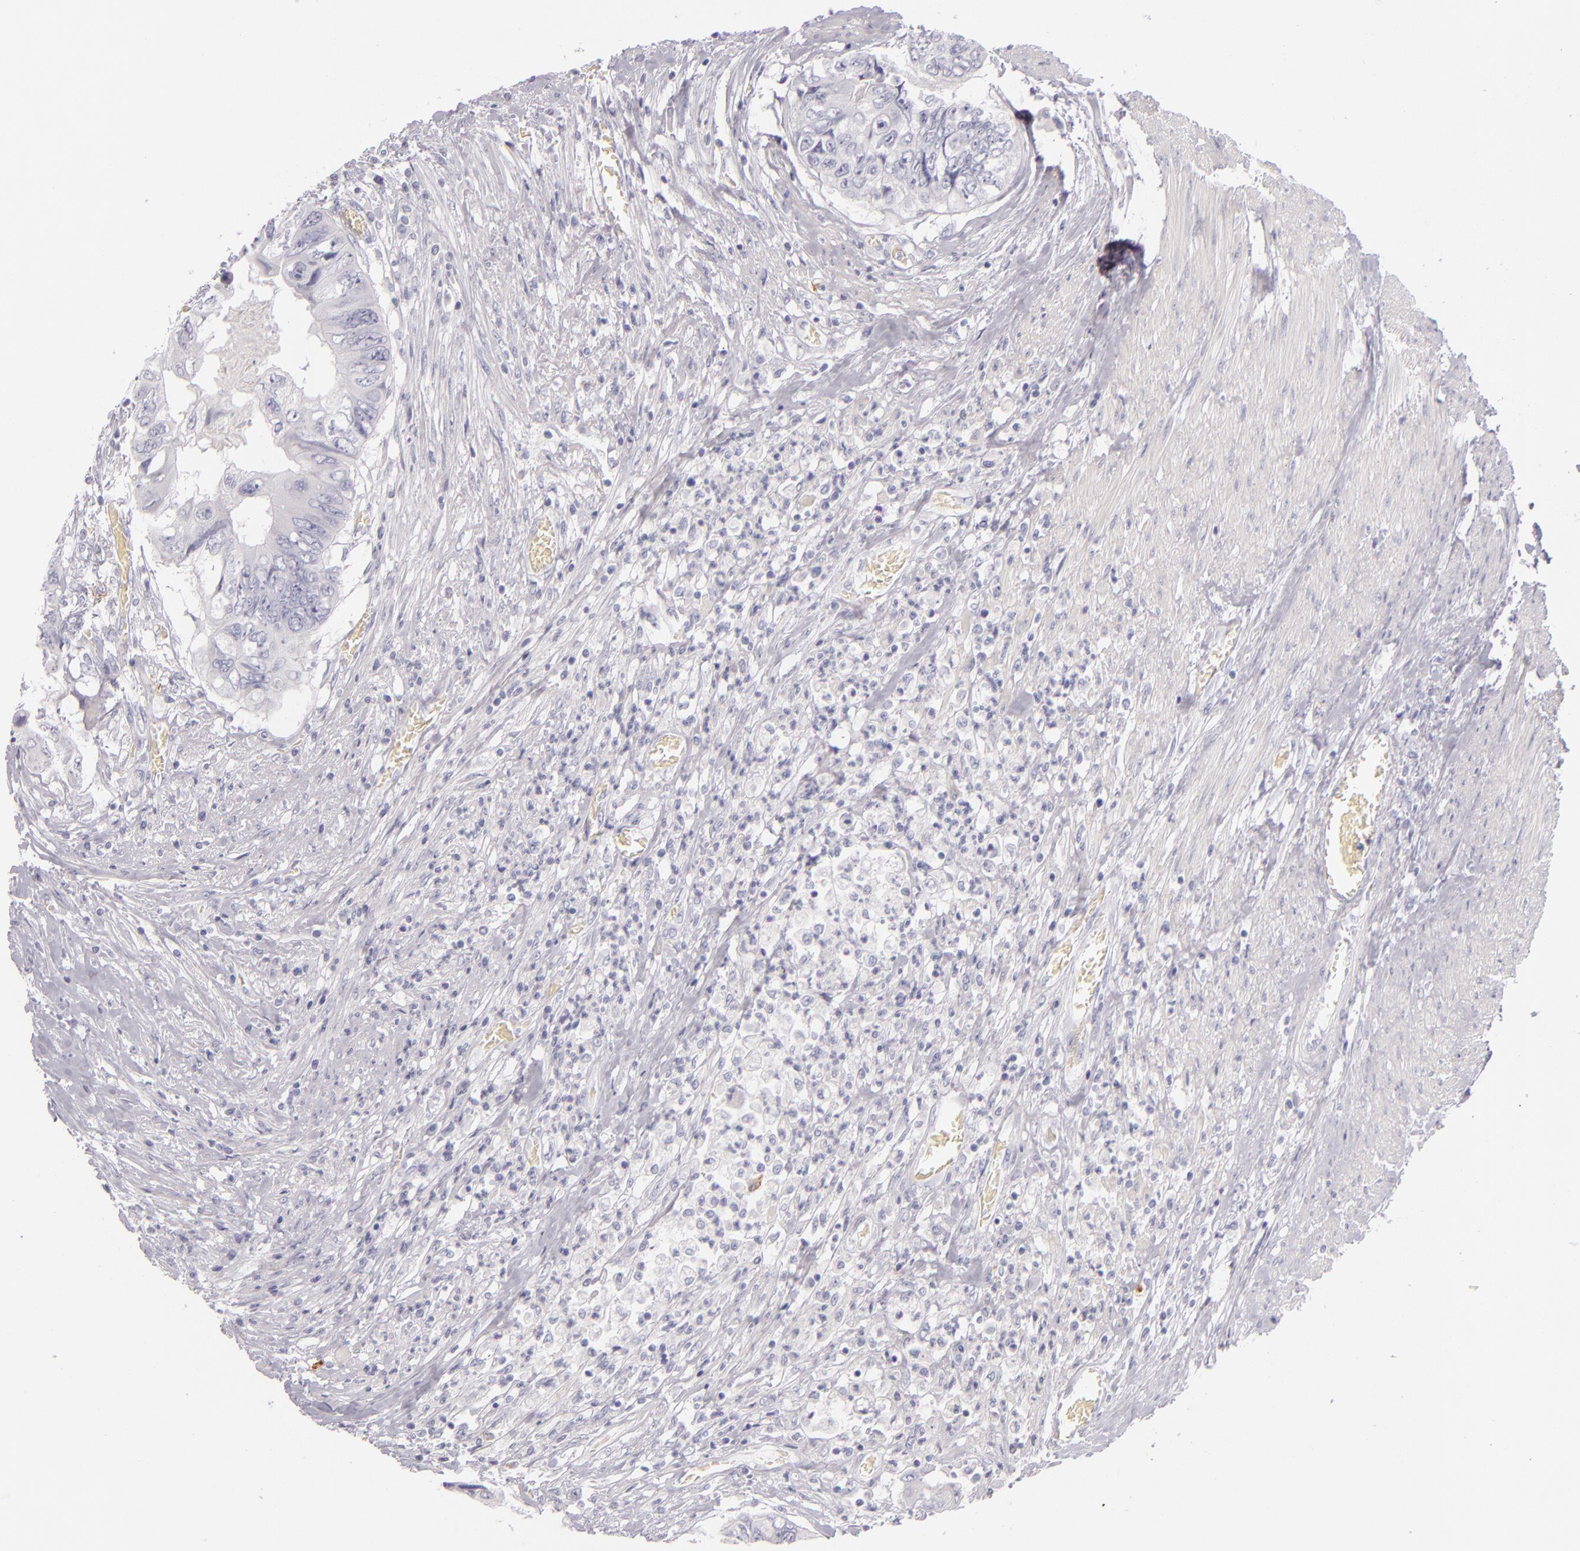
{"staining": {"intensity": "negative", "quantity": "none", "location": "none"}, "tissue": "colorectal cancer", "cell_type": "Tumor cells", "image_type": "cancer", "snomed": [{"axis": "morphology", "description": "Adenocarcinoma, NOS"}, {"axis": "topography", "description": "Rectum"}], "caption": "This histopathology image is of colorectal cancer (adenocarcinoma) stained with immunohistochemistry to label a protein in brown with the nuclei are counter-stained blue. There is no expression in tumor cells. (Stains: DAB (3,3'-diaminobenzidine) IHC with hematoxylin counter stain, Microscopy: brightfield microscopy at high magnification).", "gene": "CD207", "patient": {"sex": "female", "age": 82}}